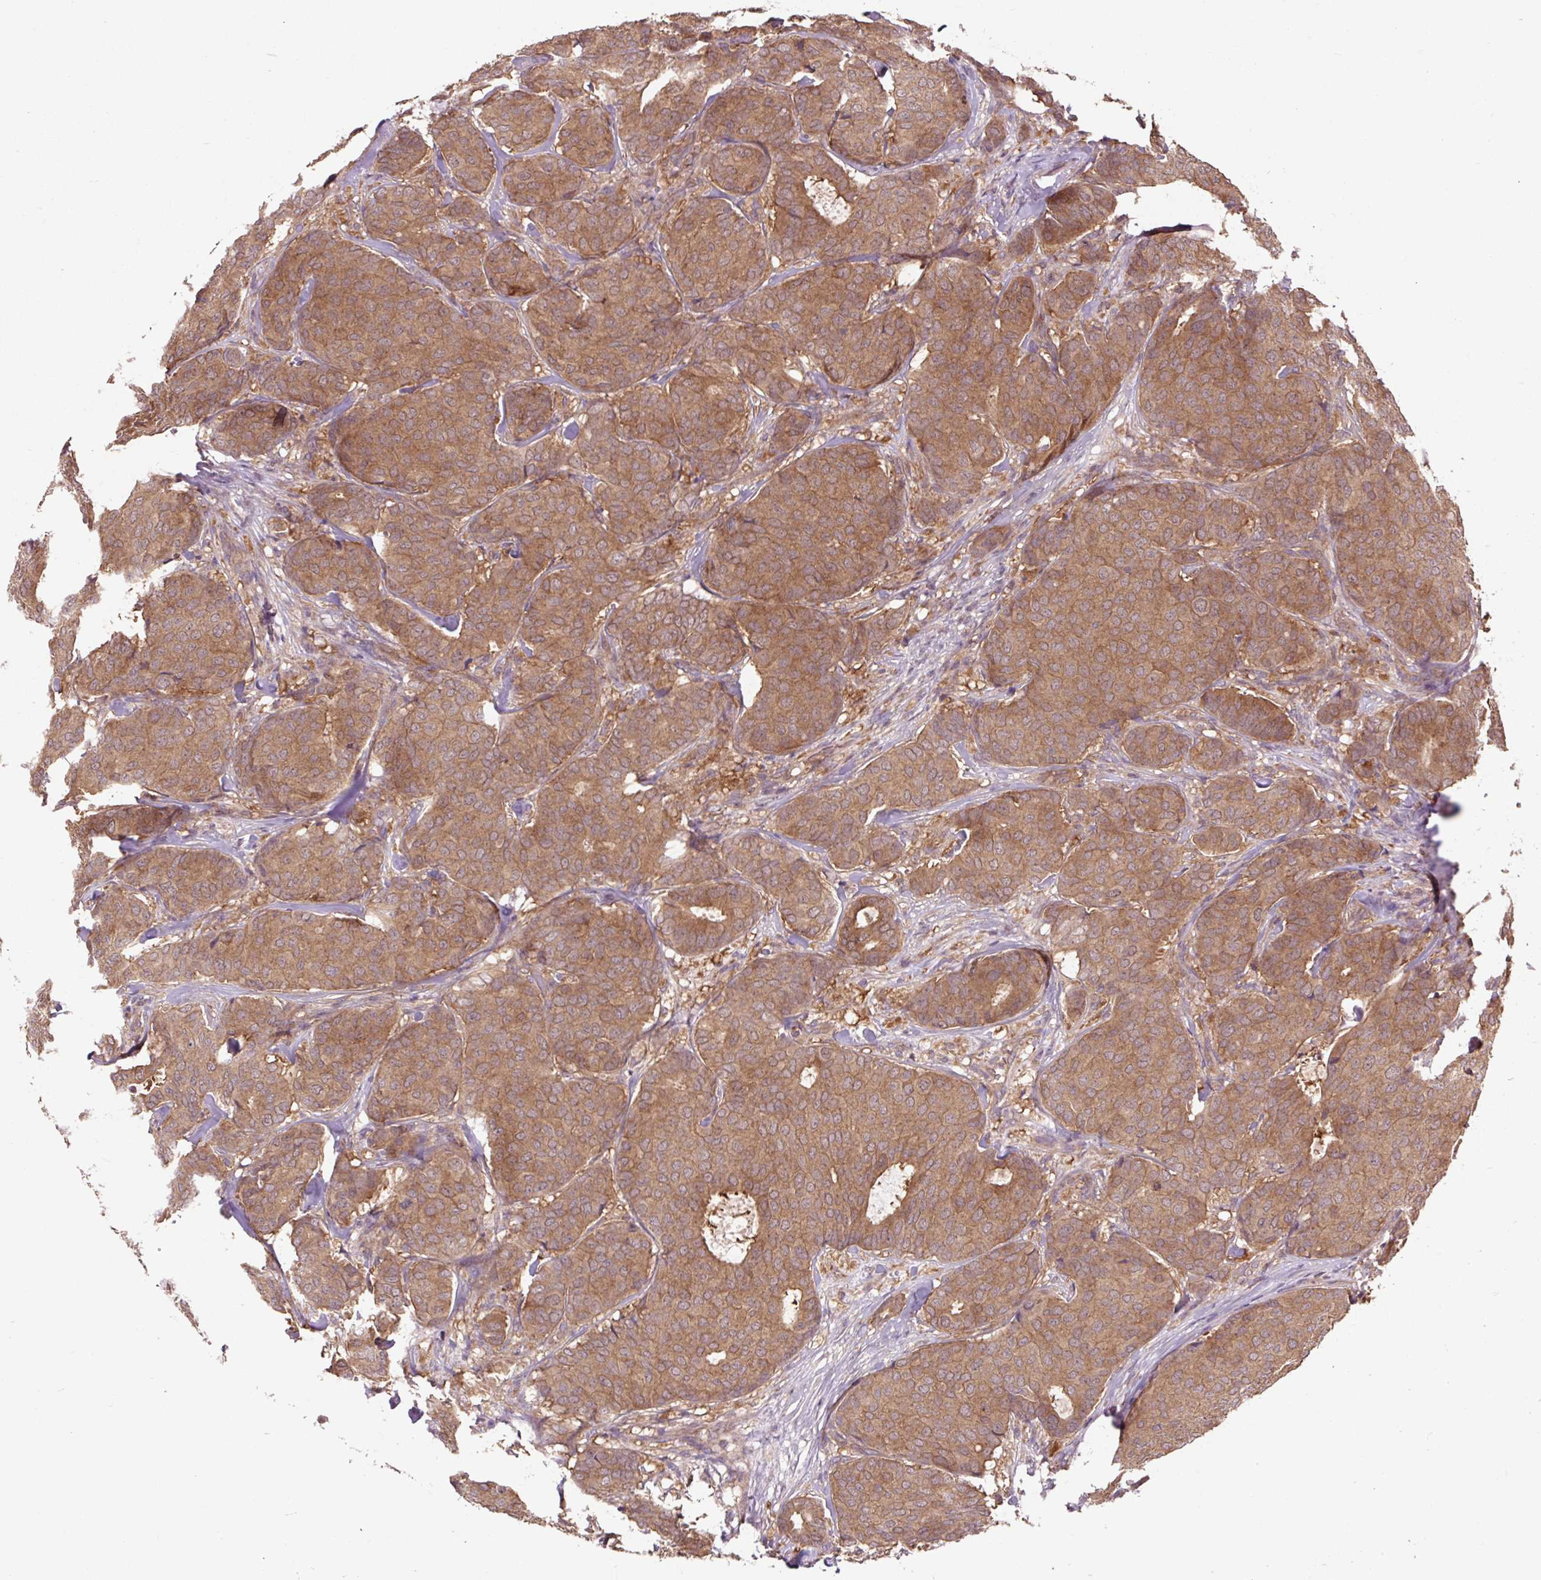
{"staining": {"intensity": "moderate", "quantity": ">75%", "location": "cytoplasmic/membranous"}, "tissue": "breast cancer", "cell_type": "Tumor cells", "image_type": "cancer", "snomed": [{"axis": "morphology", "description": "Duct carcinoma"}, {"axis": "topography", "description": "Breast"}], "caption": "This micrograph reveals immunohistochemistry staining of breast infiltrating ductal carcinoma, with medium moderate cytoplasmic/membranous positivity in approximately >75% of tumor cells.", "gene": "MMS19", "patient": {"sex": "female", "age": 75}}